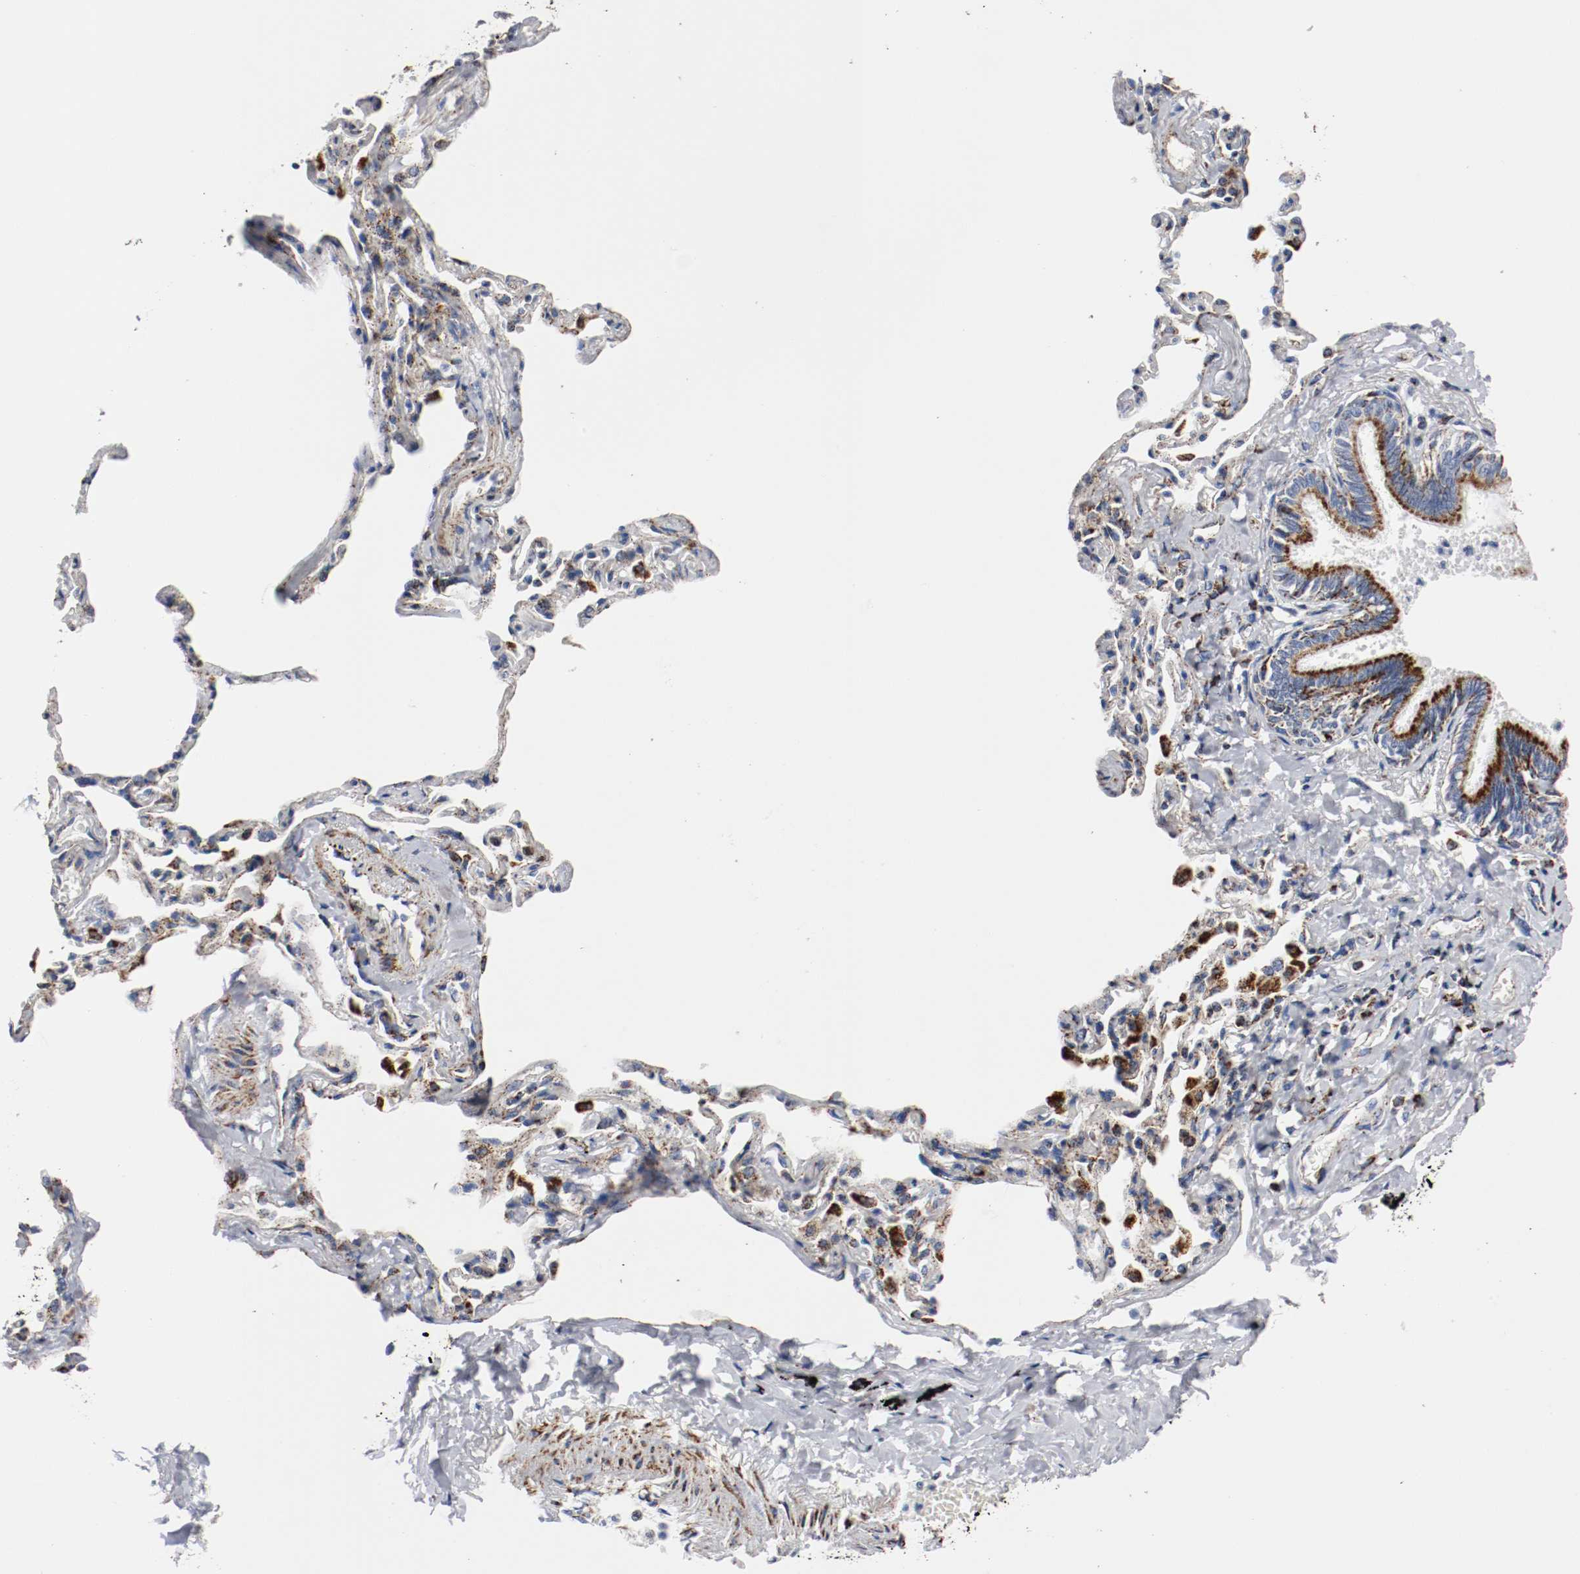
{"staining": {"intensity": "moderate", "quantity": "25%-75%", "location": "cytoplasmic/membranous"}, "tissue": "bronchus", "cell_type": "Respiratory epithelial cells", "image_type": "normal", "snomed": [{"axis": "morphology", "description": "Normal tissue, NOS"}, {"axis": "topography", "description": "Lung"}], "caption": "This micrograph demonstrates immunohistochemistry staining of normal bronchus, with medium moderate cytoplasmic/membranous staining in about 25%-75% of respiratory epithelial cells.", "gene": "TUBD1", "patient": {"sex": "male", "age": 64}}